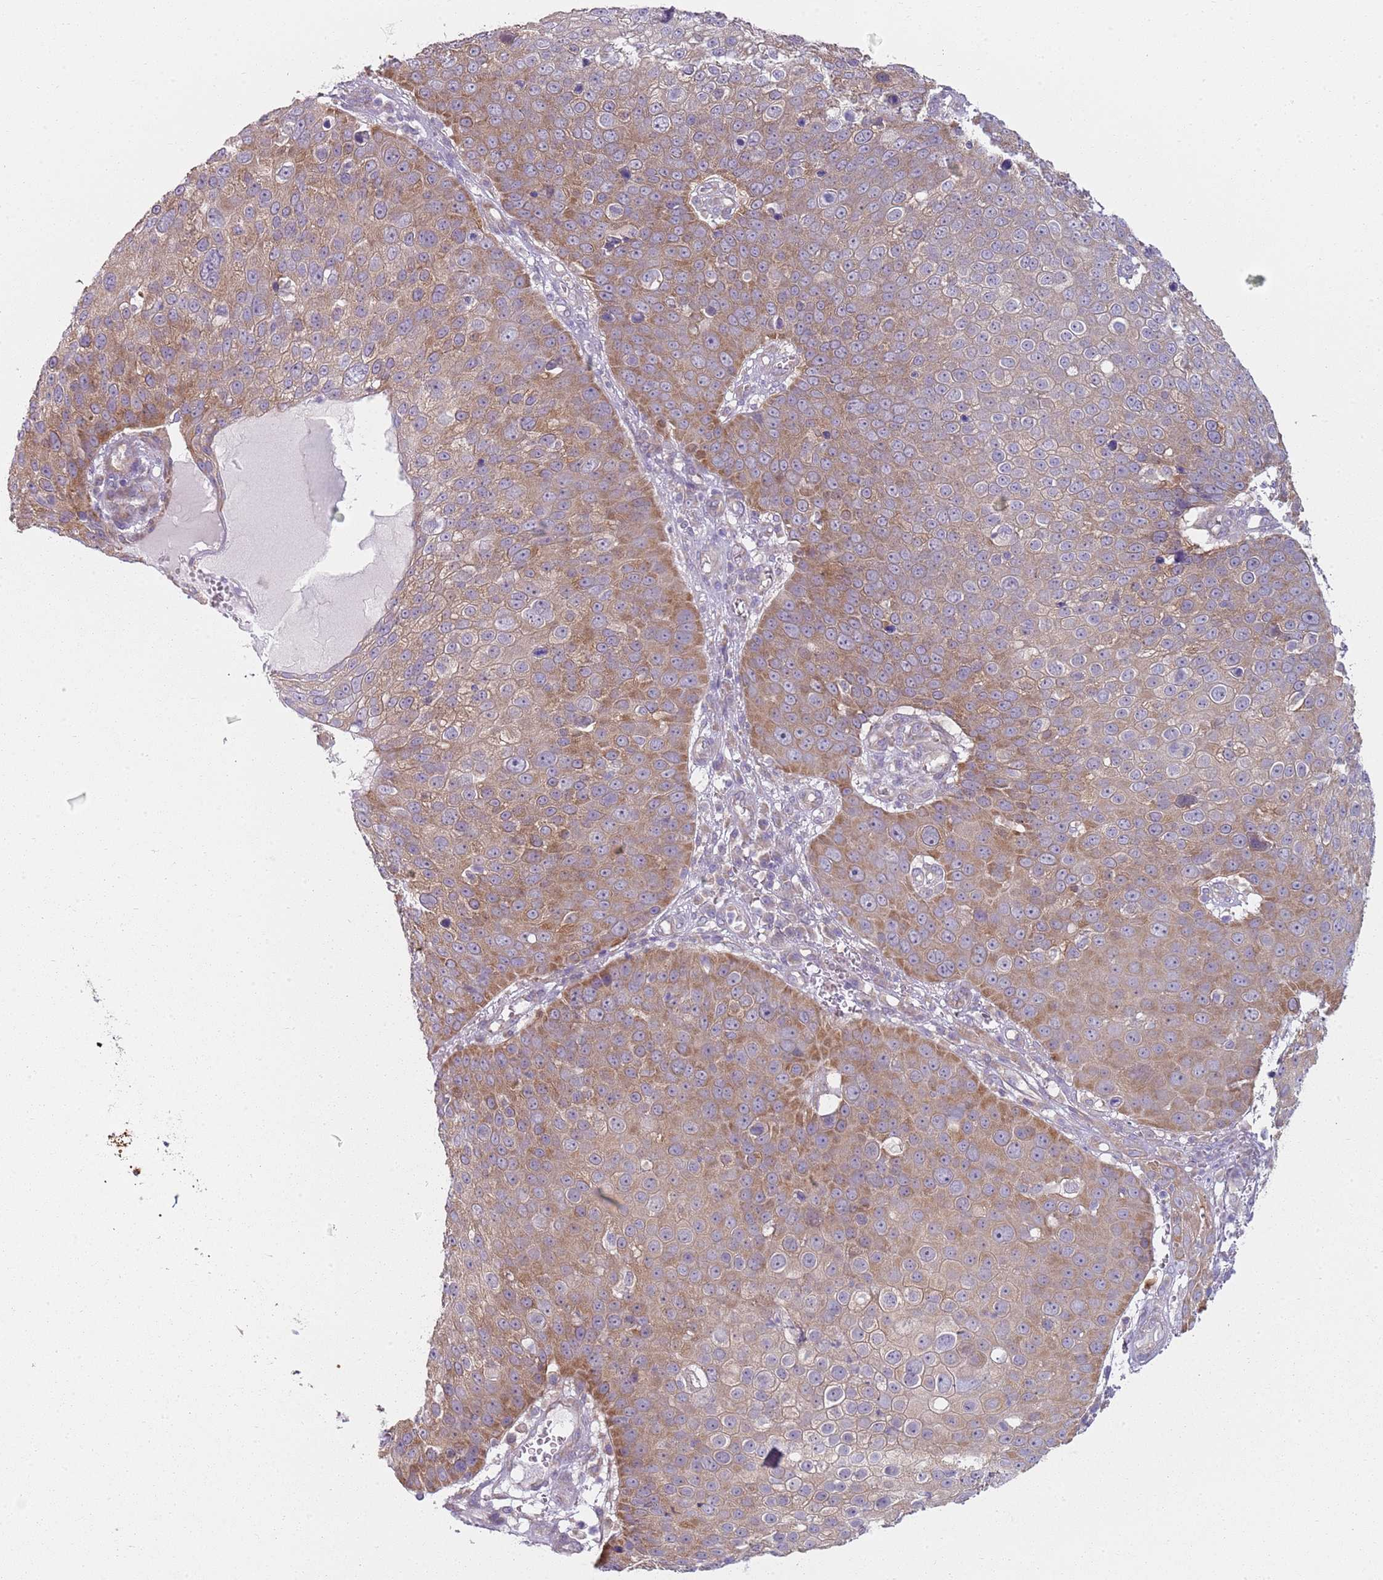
{"staining": {"intensity": "moderate", "quantity": ">75%", "location": "cytoplasmic/membranous"}, "tissue": "skin cancer", "cell_type": "Tumor cells", "image_type": "cancer", "snomed": [{"axis": "morphology", "description": "Squamous cell carcinoma, NOS"}, {"axis": "topography", "description": "Skin"}], "caption": "Skin squamous cell carcinoma was stained to show a protein in brown. There is medium levels of moderate cytoplasmic/membranous staining in about >75% of tumor cells. (Stains: DAB (3,3'-diaminobenzidine) in brown, nuclei in blue, Microscopy: brightfield microscopy at high magnification).", "gene": "SLC26A6", "patient": {"sex": "male", "age": 71}}